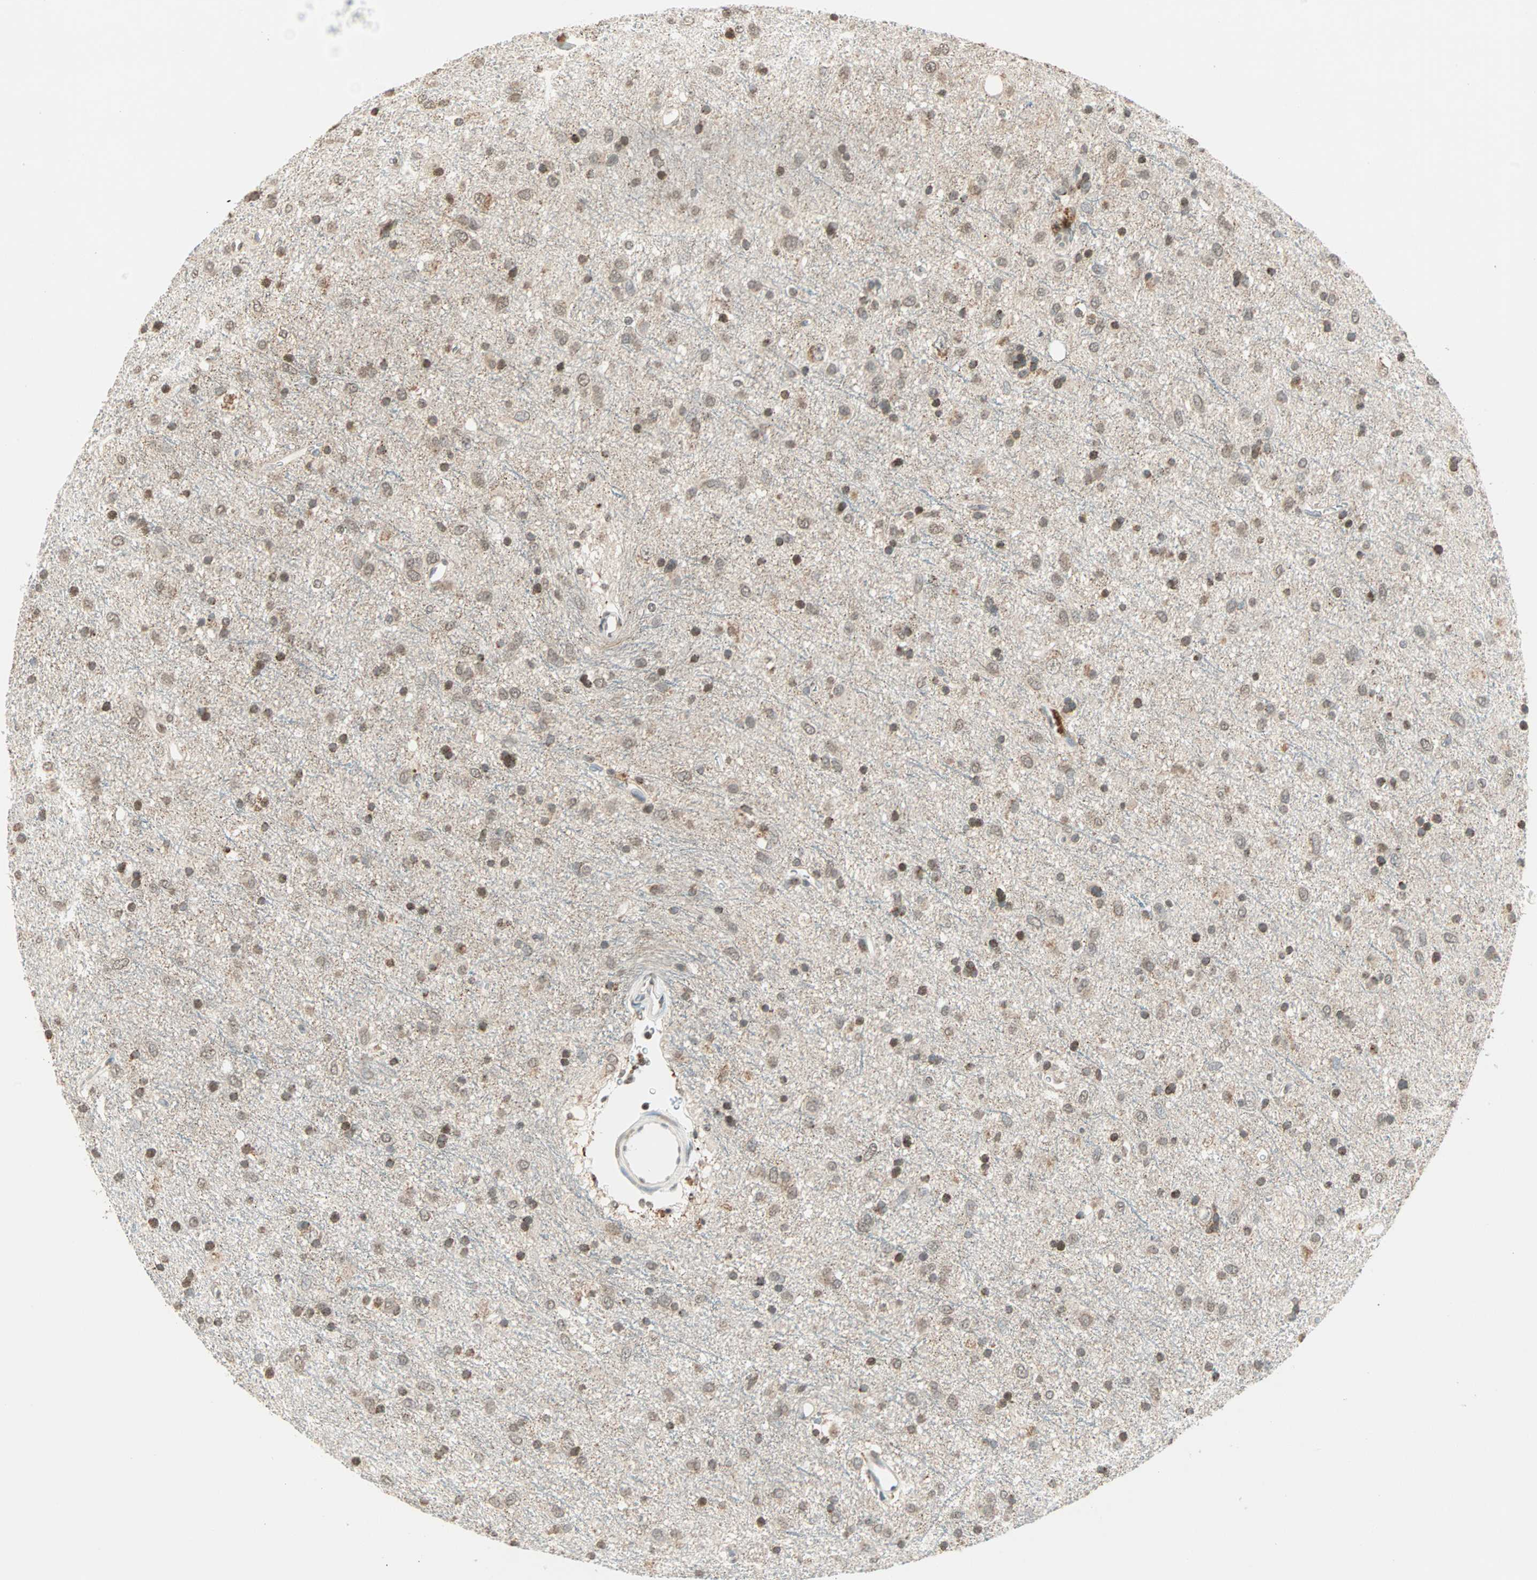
{"staining": {"intensity": "moderate", "quantity": "<25%", "location": "cytoplasmic/membranous,nuclear"}, "tissue": "glioma", "cell_type": "Tumor cells", "image_type": "cancer", "snomed": [{"axis": "morphology", "description": "Glioma, malignant, Low grade"}, {"axis": "topography", "description": "Brain"}], "caption": "Glioma stained for a protein displays moderate cytoplasmic/membranous and nuclear positivity in tumor cells.", "gene": "PRELID1", "patient": {"sex": "male", "age": 77}}